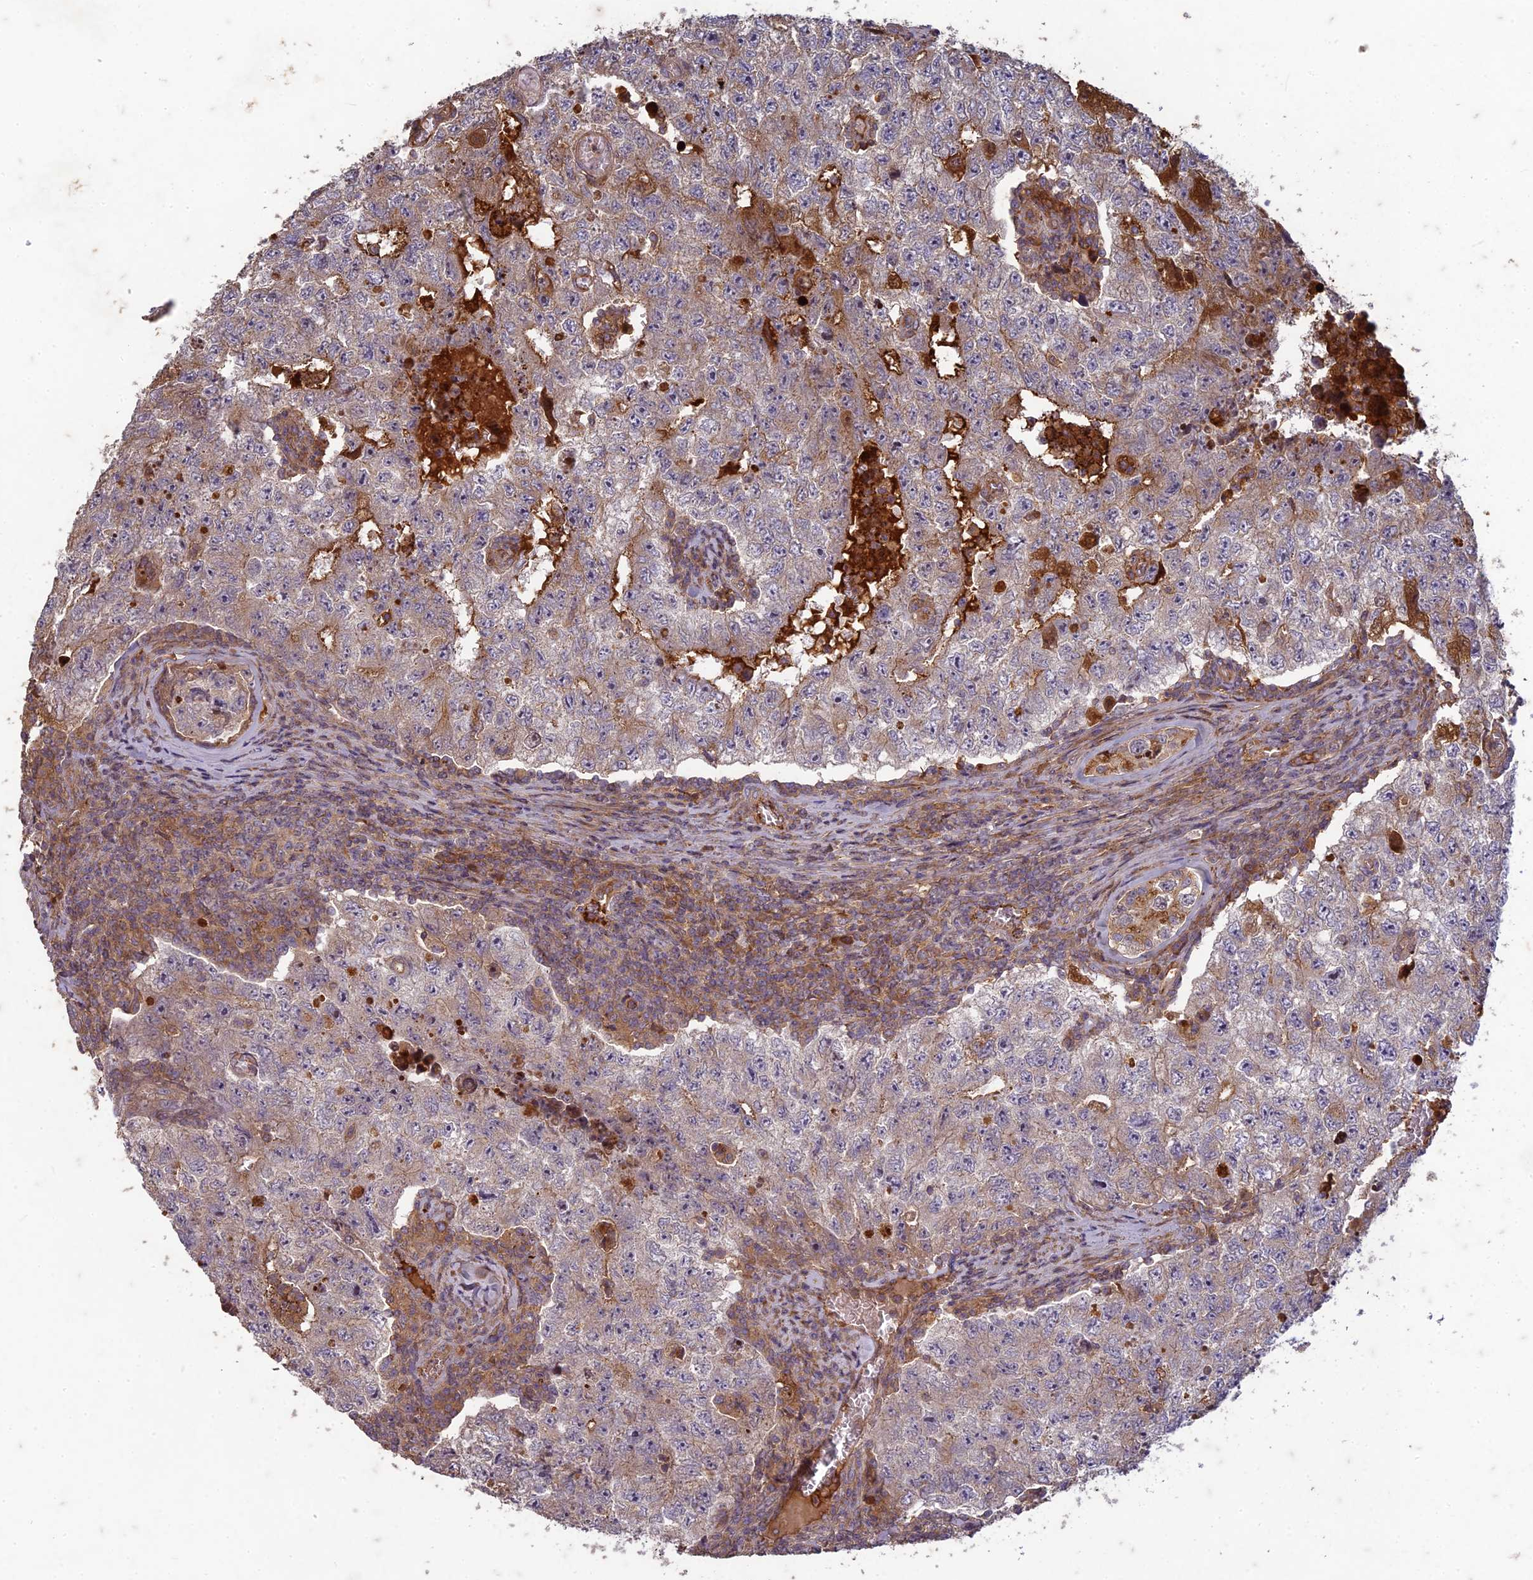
{"staining": {"intensity": "weak", "quantity": "<25%", "location": "cytoplasmic/membranous"}, "tissue": "testis cancer", "cell_type": "Tumor cells", "image_type": "cancer", "snomed": [{"axis": "morphology", "description": "Carcinoma, Embryonal, NOS"}, {"axis": "topography", "description": "Testis"}], "caption": "This micrograph is of embryonal carcinoma (testis) stained with IHC to label a protein in brown with the nuclei are counter-stained blue. There is no expression in tumor cells. (Stains: DAB immunohistochemistry with hematoxylin counter stain, Microscopy: brightfield microscopy at high magnification).", "gene": "TCF25", "patient": {"sex": "male", "age": 17}}